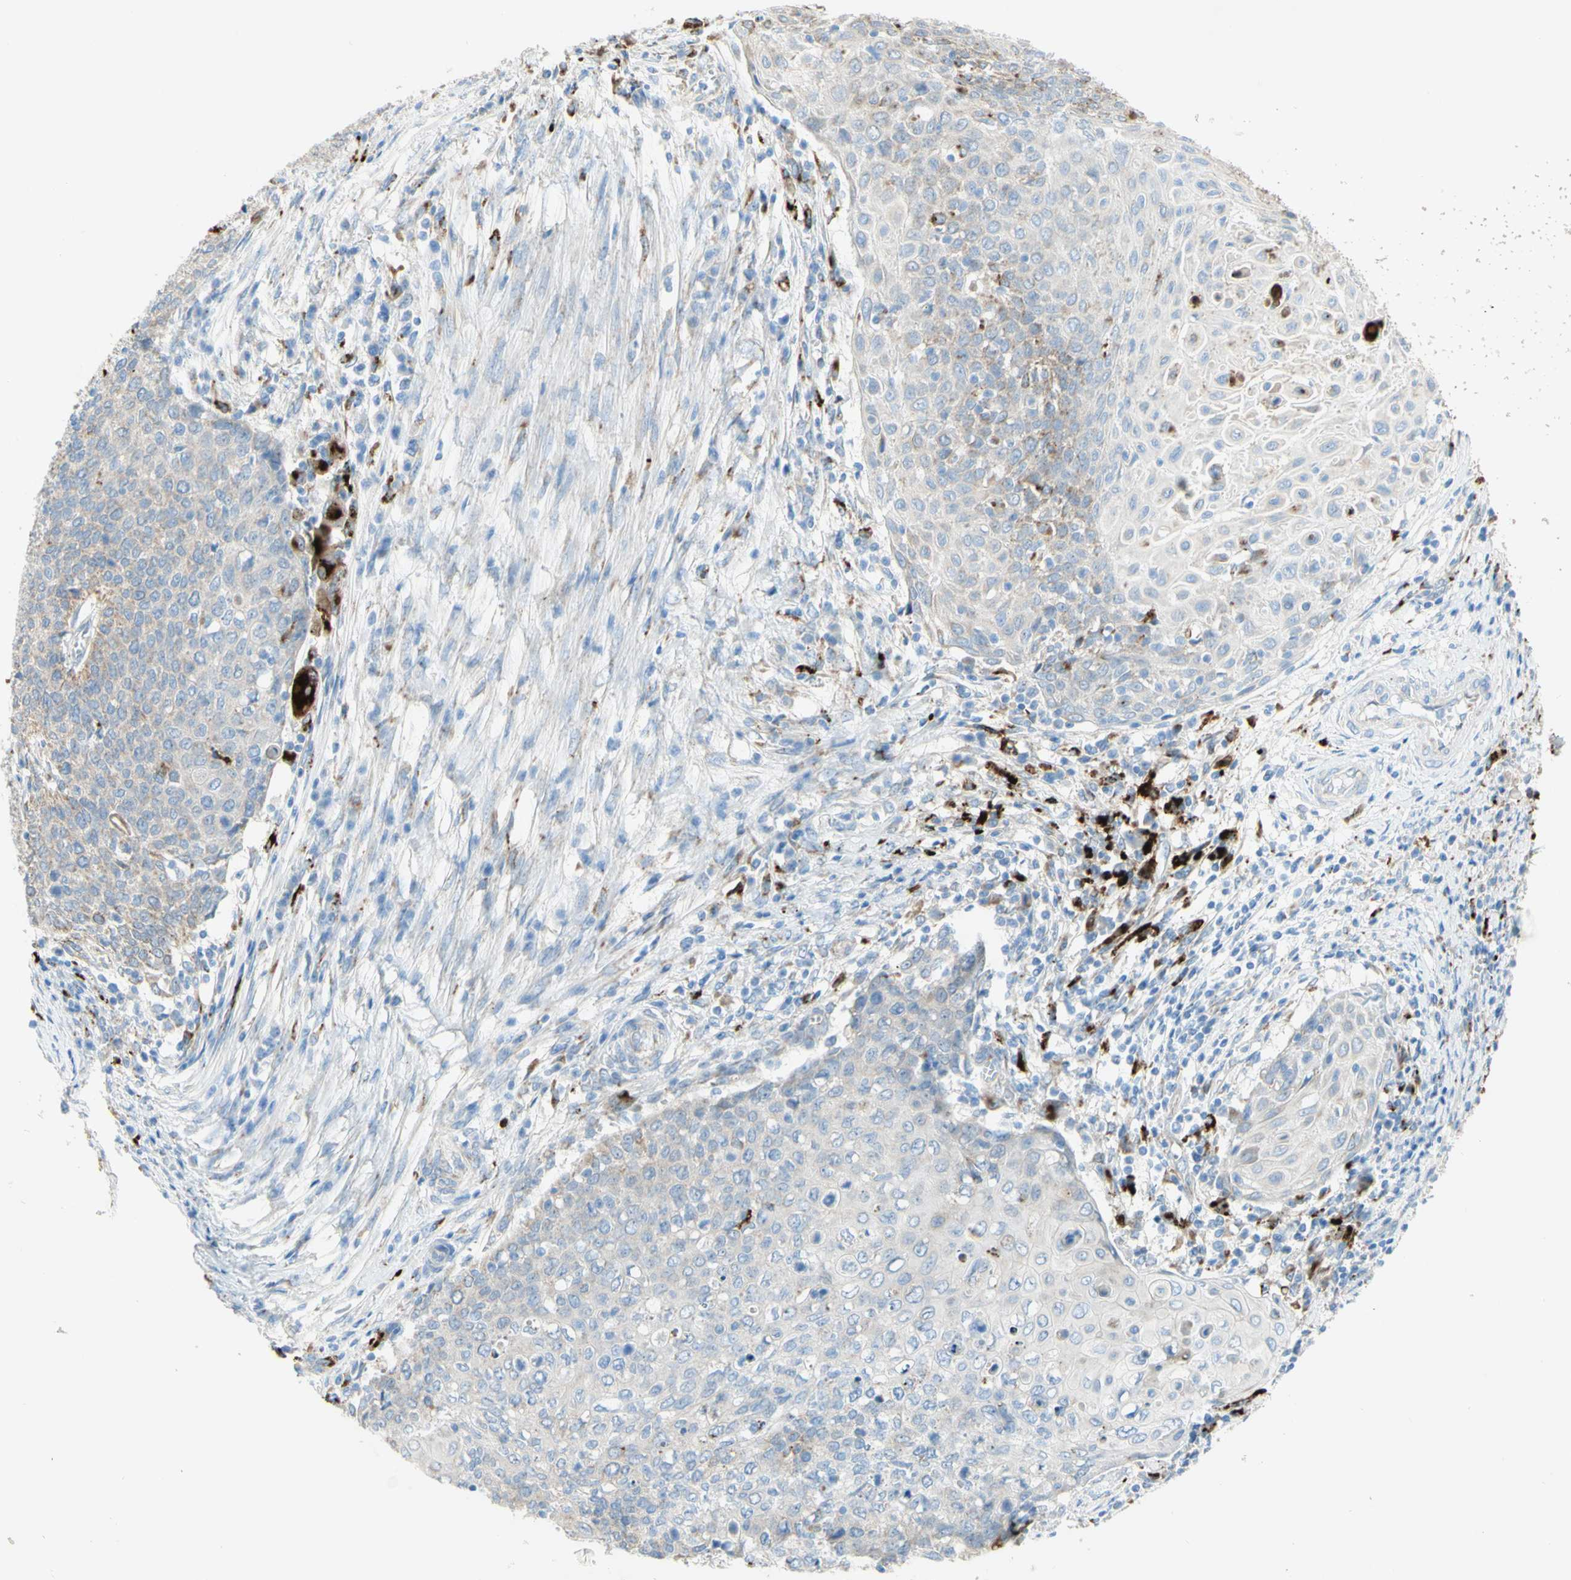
{"staining": {"intensity": "weak", "quantity": "25%-75%", "location": "cytoplasmic/membranous"}, "tissue": "cervical cancer", "cell_type": "Tumor cells", "image_type": "cancer", "snomed": [{"axis": "morphology", "description": "Squamous cell carcinoma, NOS"}, {"axis": "topography", "description": "Cervix"}], "caption": "Cervical cancer (squamous cell carcinoma) was stained to show a protein in brown. There is low levels of weak cytoplasmic/membranous expression in about 25%-75% of tumor cells. The staining was performed using DAB (3,3'-diaminobenzidine), with brown indicating positive protein expression. Nuclei are stained blue with hematoxylin.", "gene": "URB2", "patient": {"sex": "female", "age": 39}}